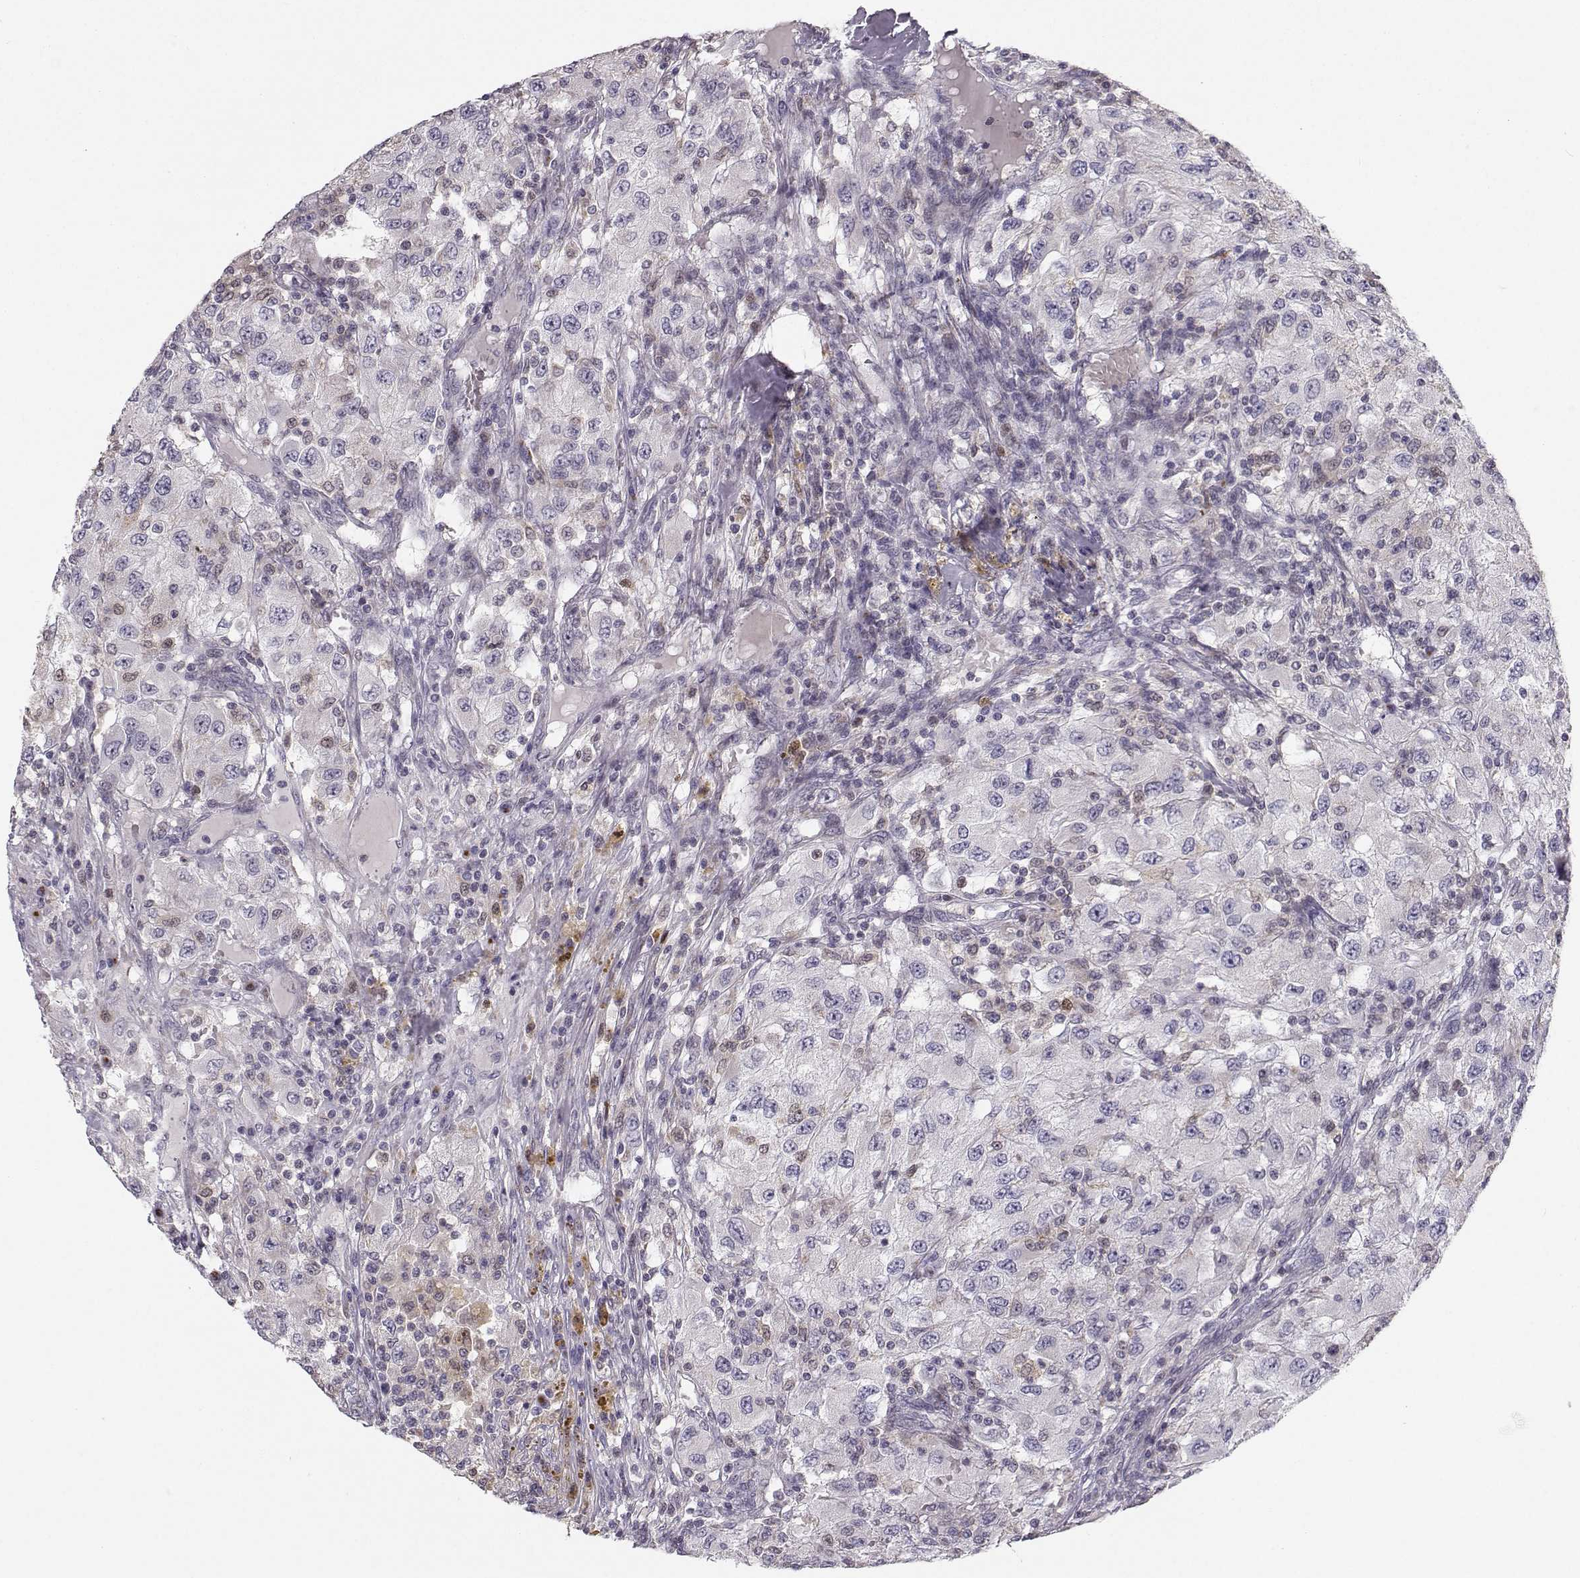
{"staining": {"intensity": "weak", "quantity": "<25%", "location": "cytoplasmic/membranous"}, "tissue": "renal cancer", "cell_type": "Tumor cells", "image_type": "cancer", "snomed": [{"axis": "morphology", "description": "Adenocarcinoma, NOS"}, {"axis": "topography", "description": "Kidney"}], "caption": "A high-resolution image shows immunohistochemistry (IHC) staining of renal adenocarcinoma, which demonstrates no significant positivity in tumor cells.", "gene": "HTR7", "patient": {"sex": "female", "age": 67}}